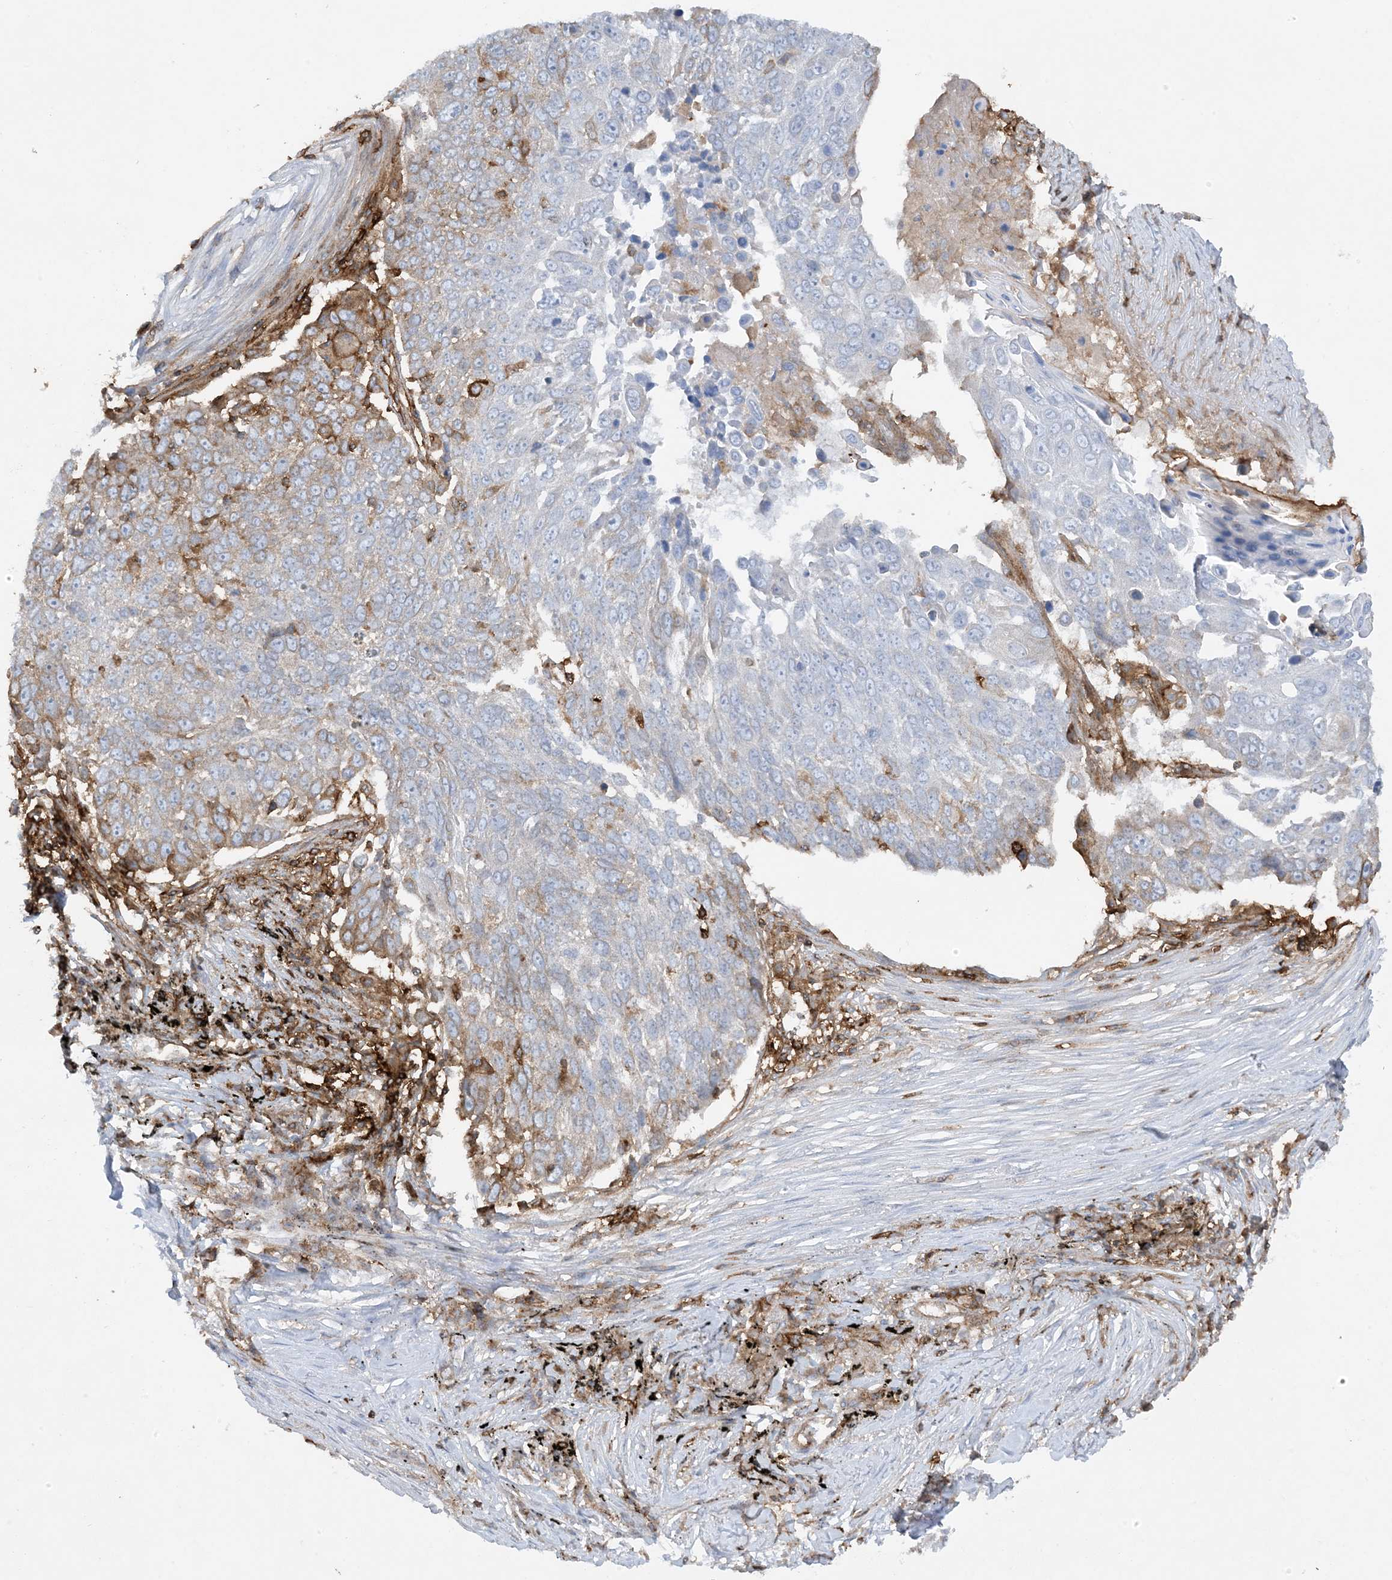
{"staining": {"intensity": "moderate", "quantity": "<25%", "location": "cytoplasmic/membranous"}, "tissue": "lung cancer", "cell_type": "Tumor cells", "image_type": "cancer", "snomed": [{"axis": "morphology", "description": "Squamous cell carcinoma, NOS"}, {"axis": "topography", "description": "Lung"}], "caption": "Immunohistochemistry (DAB) staining of human squamous cell carcinoma (lung) demonstrates moderate cytoplasmic/membranous protein expression in about <25% of tumor cells. The protein of interest is stained brown, and the nuclei are stained in blue (DAB IHC with brightfield microscopy, high magnification).", "gene": "HLA-E", "patient": {"sex": "male", "age": 66}}